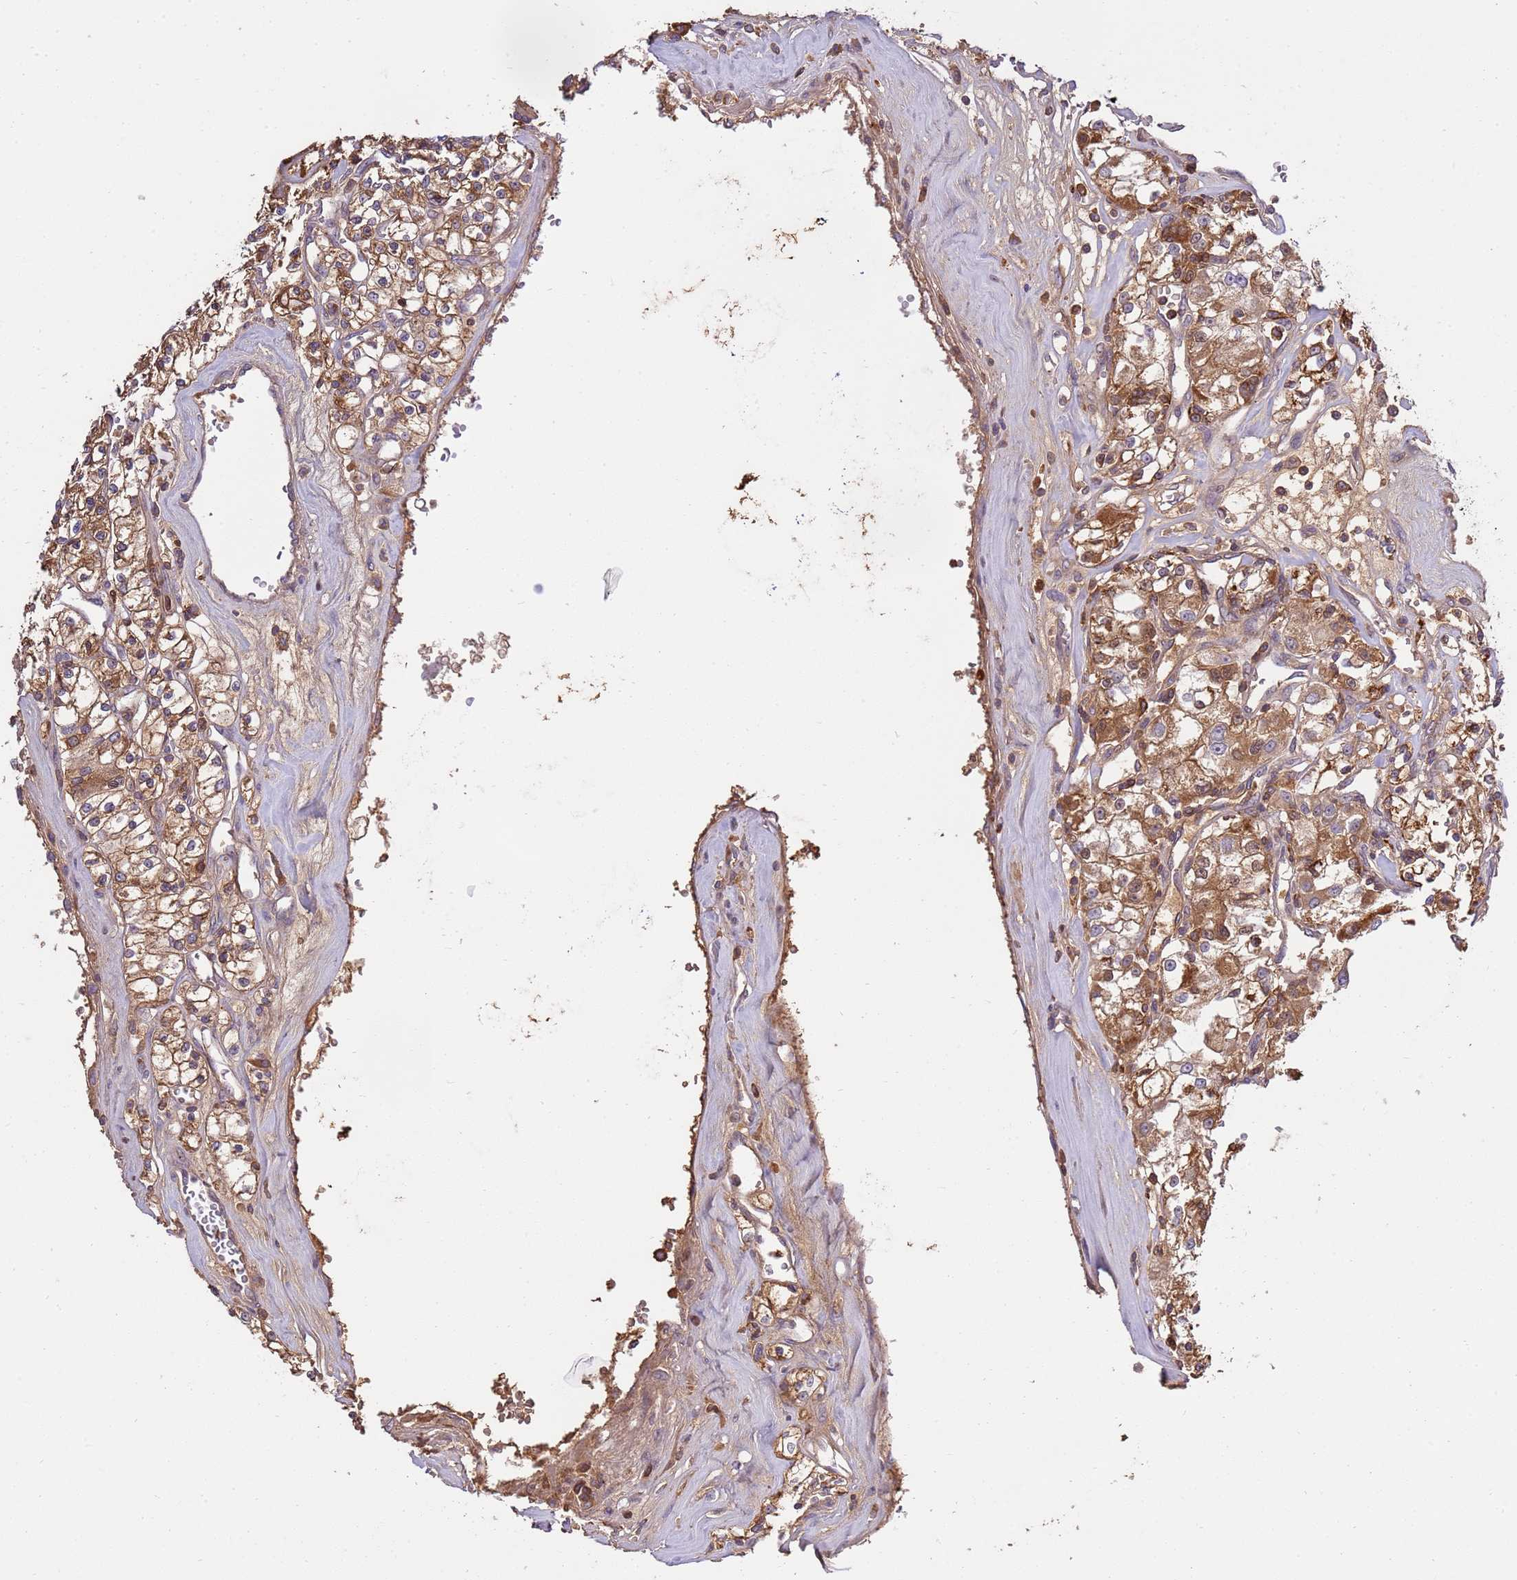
{"staining": {"intensity": "strong", "quantity": ">75%", "location": "cytoplasmic/membranous,nuclear"}, "tissue": "renal cancer", "cell_type": "Tumor cells", "image_type": "cancer", "snomed": [{"axis": "morphology", "description": "Adenocarcinoma, NOS"}, {"axis": "topography", "description": "Kidney"}], "caption": "Immunohistochemical staining of adenocarcinoma (renal) shows high levels of strong cytoplasmic/membranous and nuclear expression in about >75% of tumor cells. The protein of interest is stained brown, and the nuclei are stained in blue (DAB (3,3'-diaminobenzidine) IHC with brightfield microscopy, high magnification).", "gene": "ZNF624", "patient": {"sex": "female", "age": 59}}